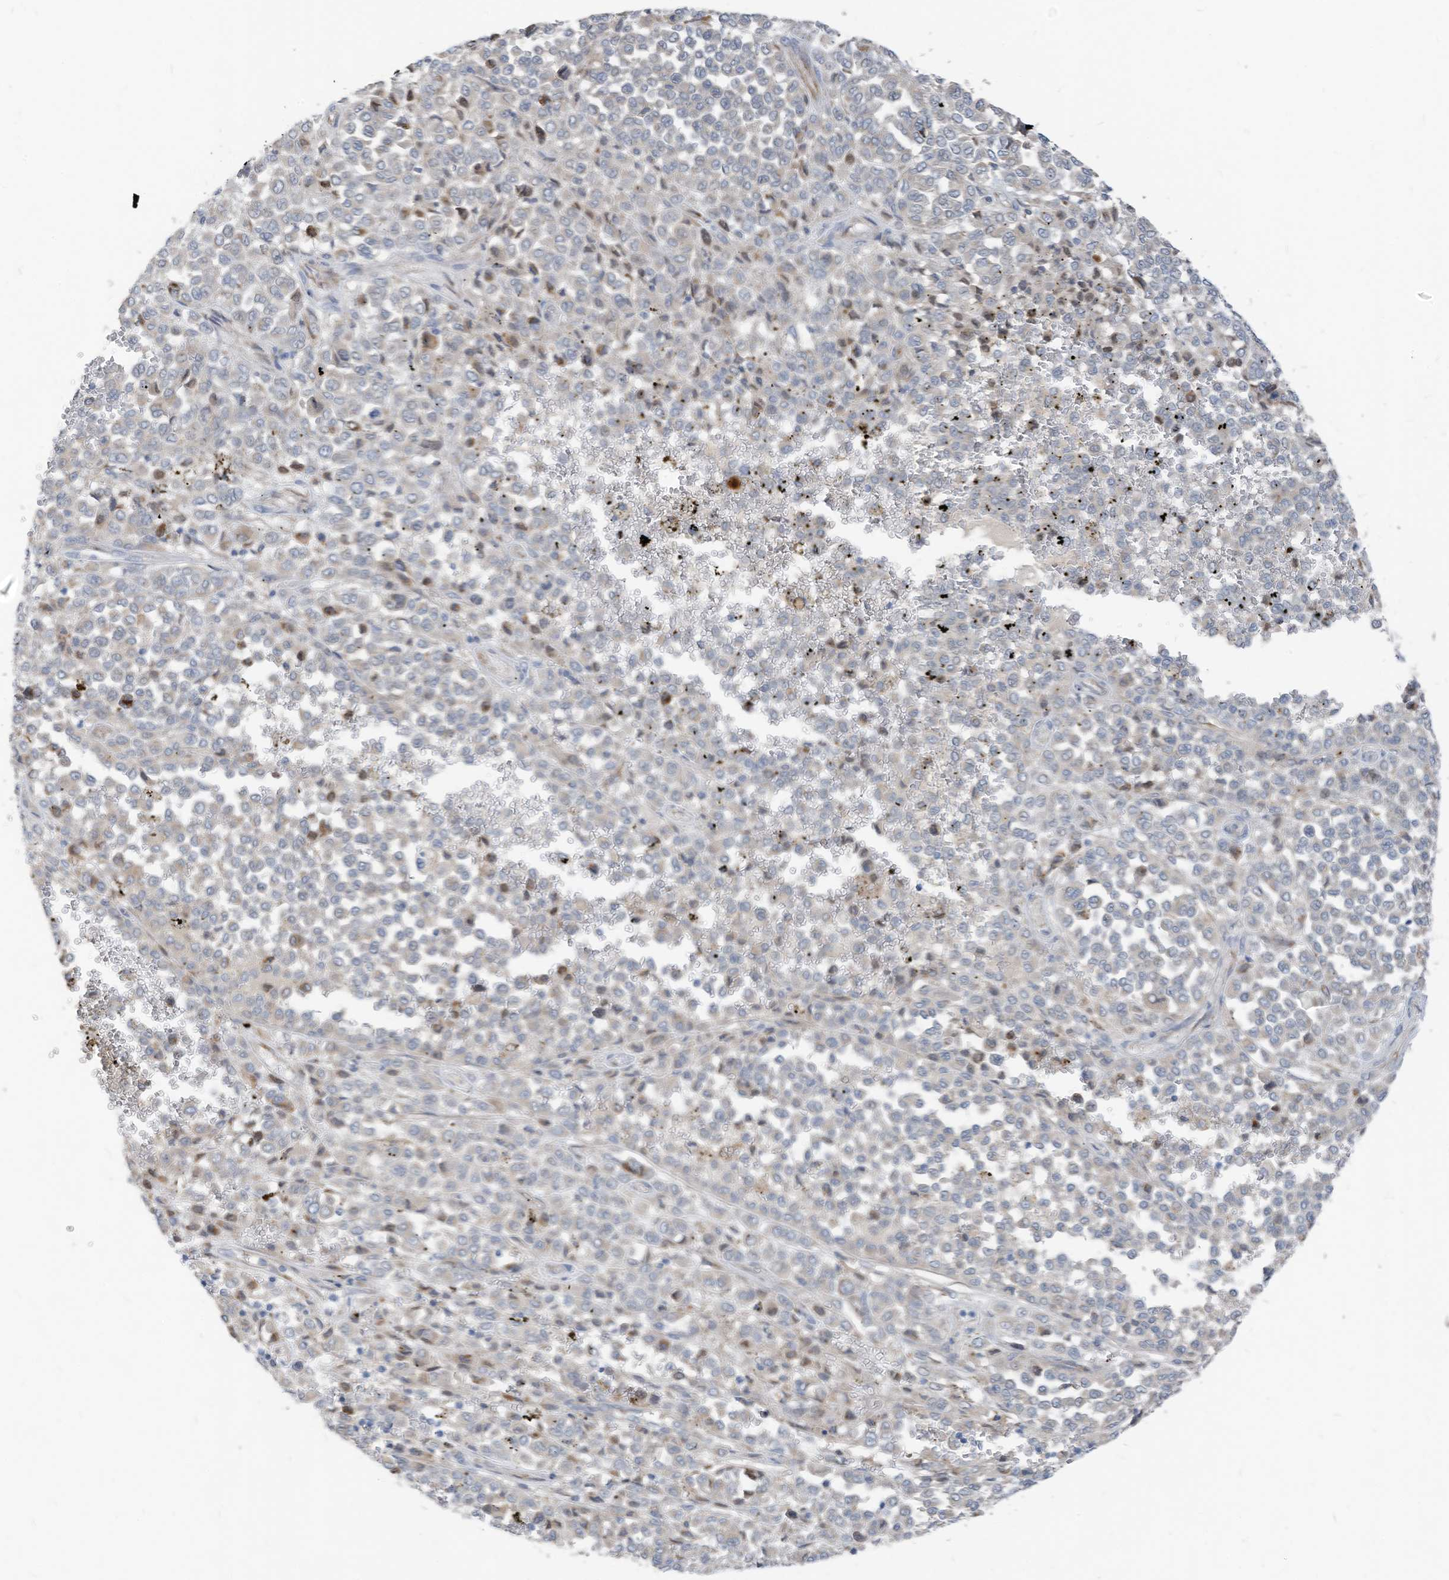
{"staining": {"intensity": "negative", "quantity": "none", "location": "none"}, "tissue": "melanoma", "cell_type": "Tumor cells", "image_type": "cancer", "snomed": [{"axis": "morphology", "description": "Malignant melanoma, Metastatic site"}, {"axis": "topography", "description": "Pancreas"}], "caption": "Immunohistochemical staining of malignant melanoma (metastatic site) exhibits no significant positivity in tumor cells. (Stains: DAB immunohistochemistry (IHC) with hematoxylin counter stain, Microscopy: brightfield microscopy at high magnification).", "gene": "LDAH", "patient": {"sex": "female", "age": 30}}